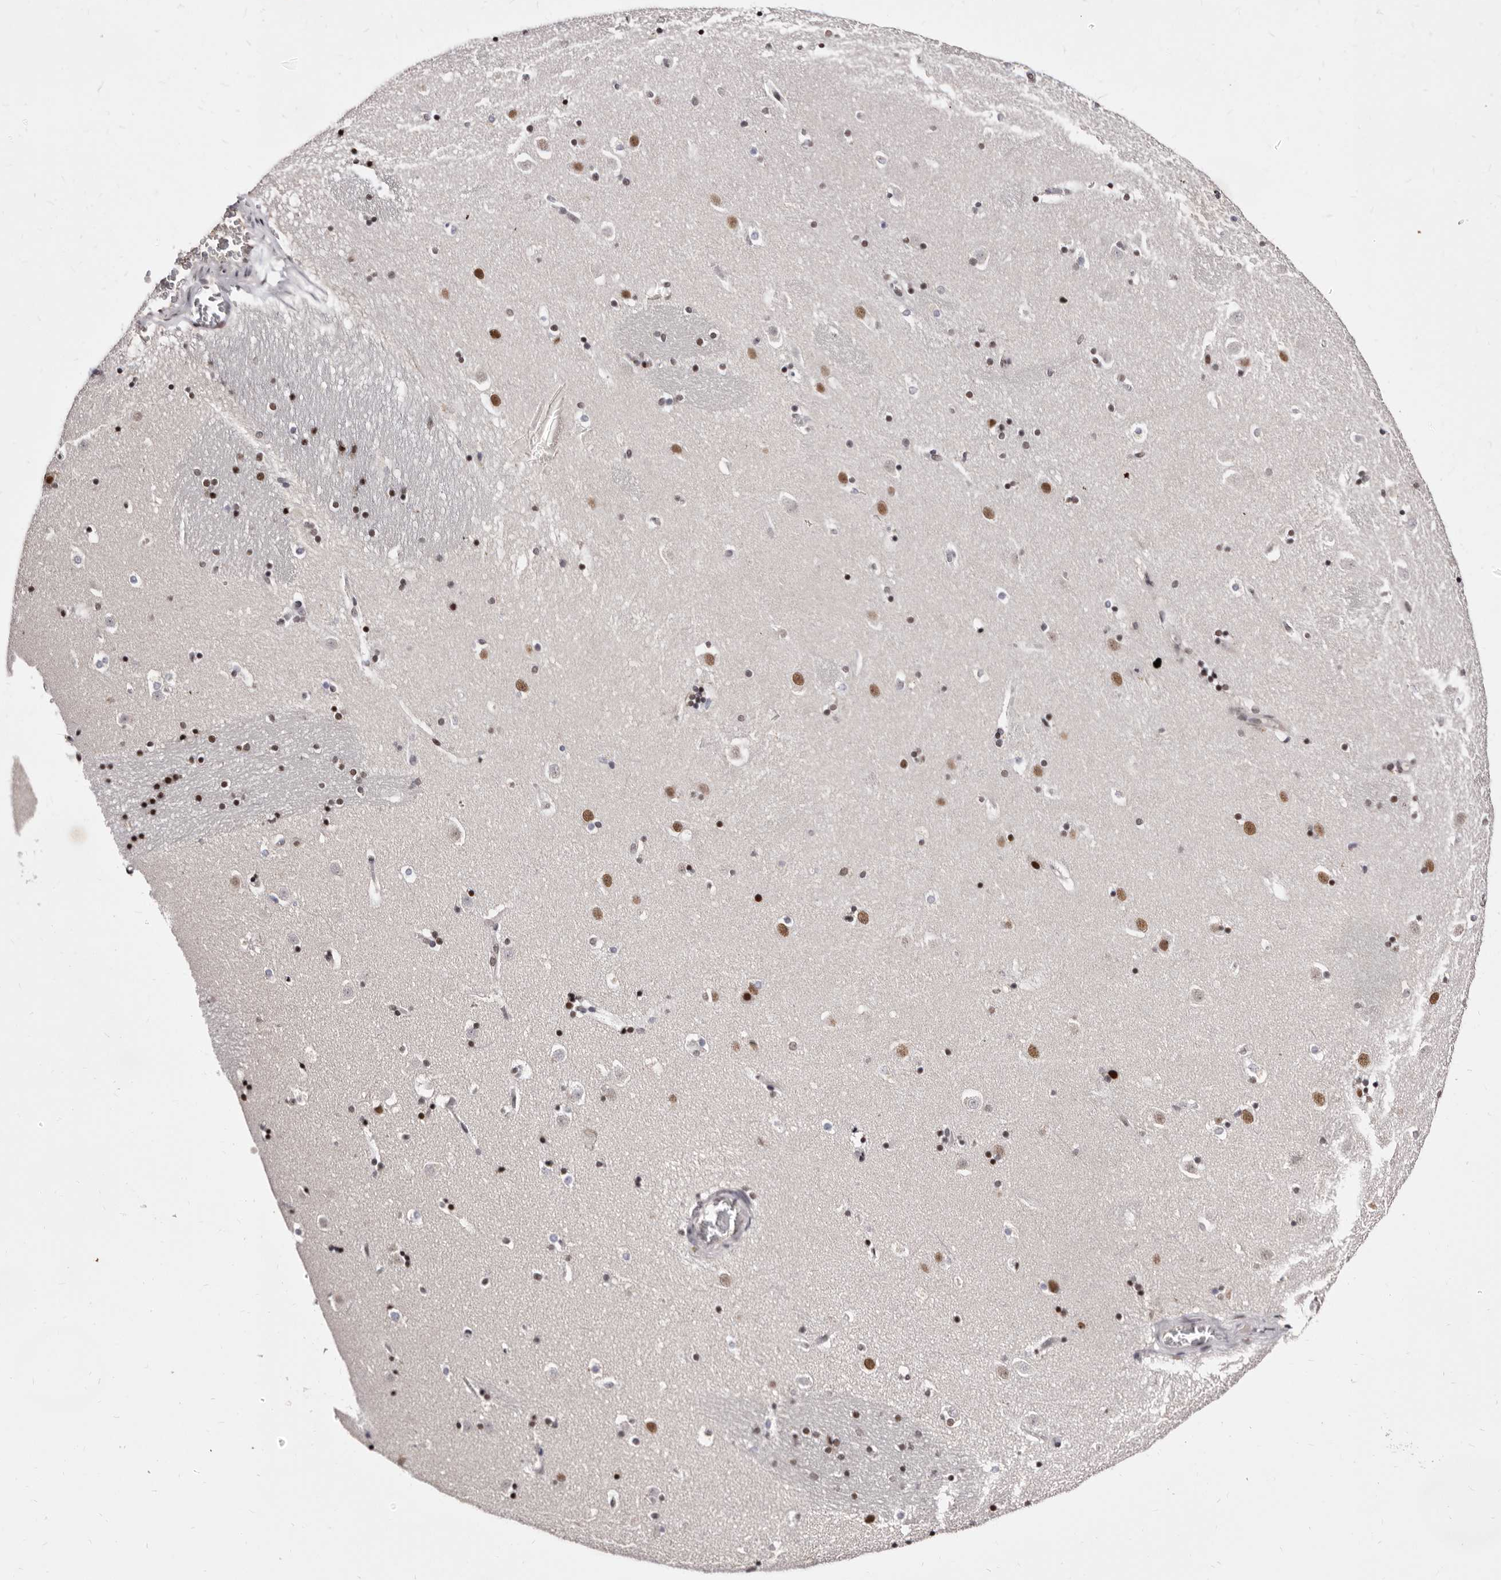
{"staining": {"intensity": "strong", "quantity": "25%-75%", "location": "nuclear"}, "tissue": "caudate", "cell_type": "Glial cells", "image_type": "normal", "snomed": [{"axis": "morphology", "description": "Normal tissue, NOS"}, {"axis": "topography", "description": "Lateral ventricle wall"}], "caption": "This photomicrograph displays normal caudate stained with IHC to label a protein in brown. The nuclear of glial cells show strong positivity for the protein. Nuclei are counter-stained blue.", "gene": "ANAPC11", "patient": {"sex": "male", "age": 45}}